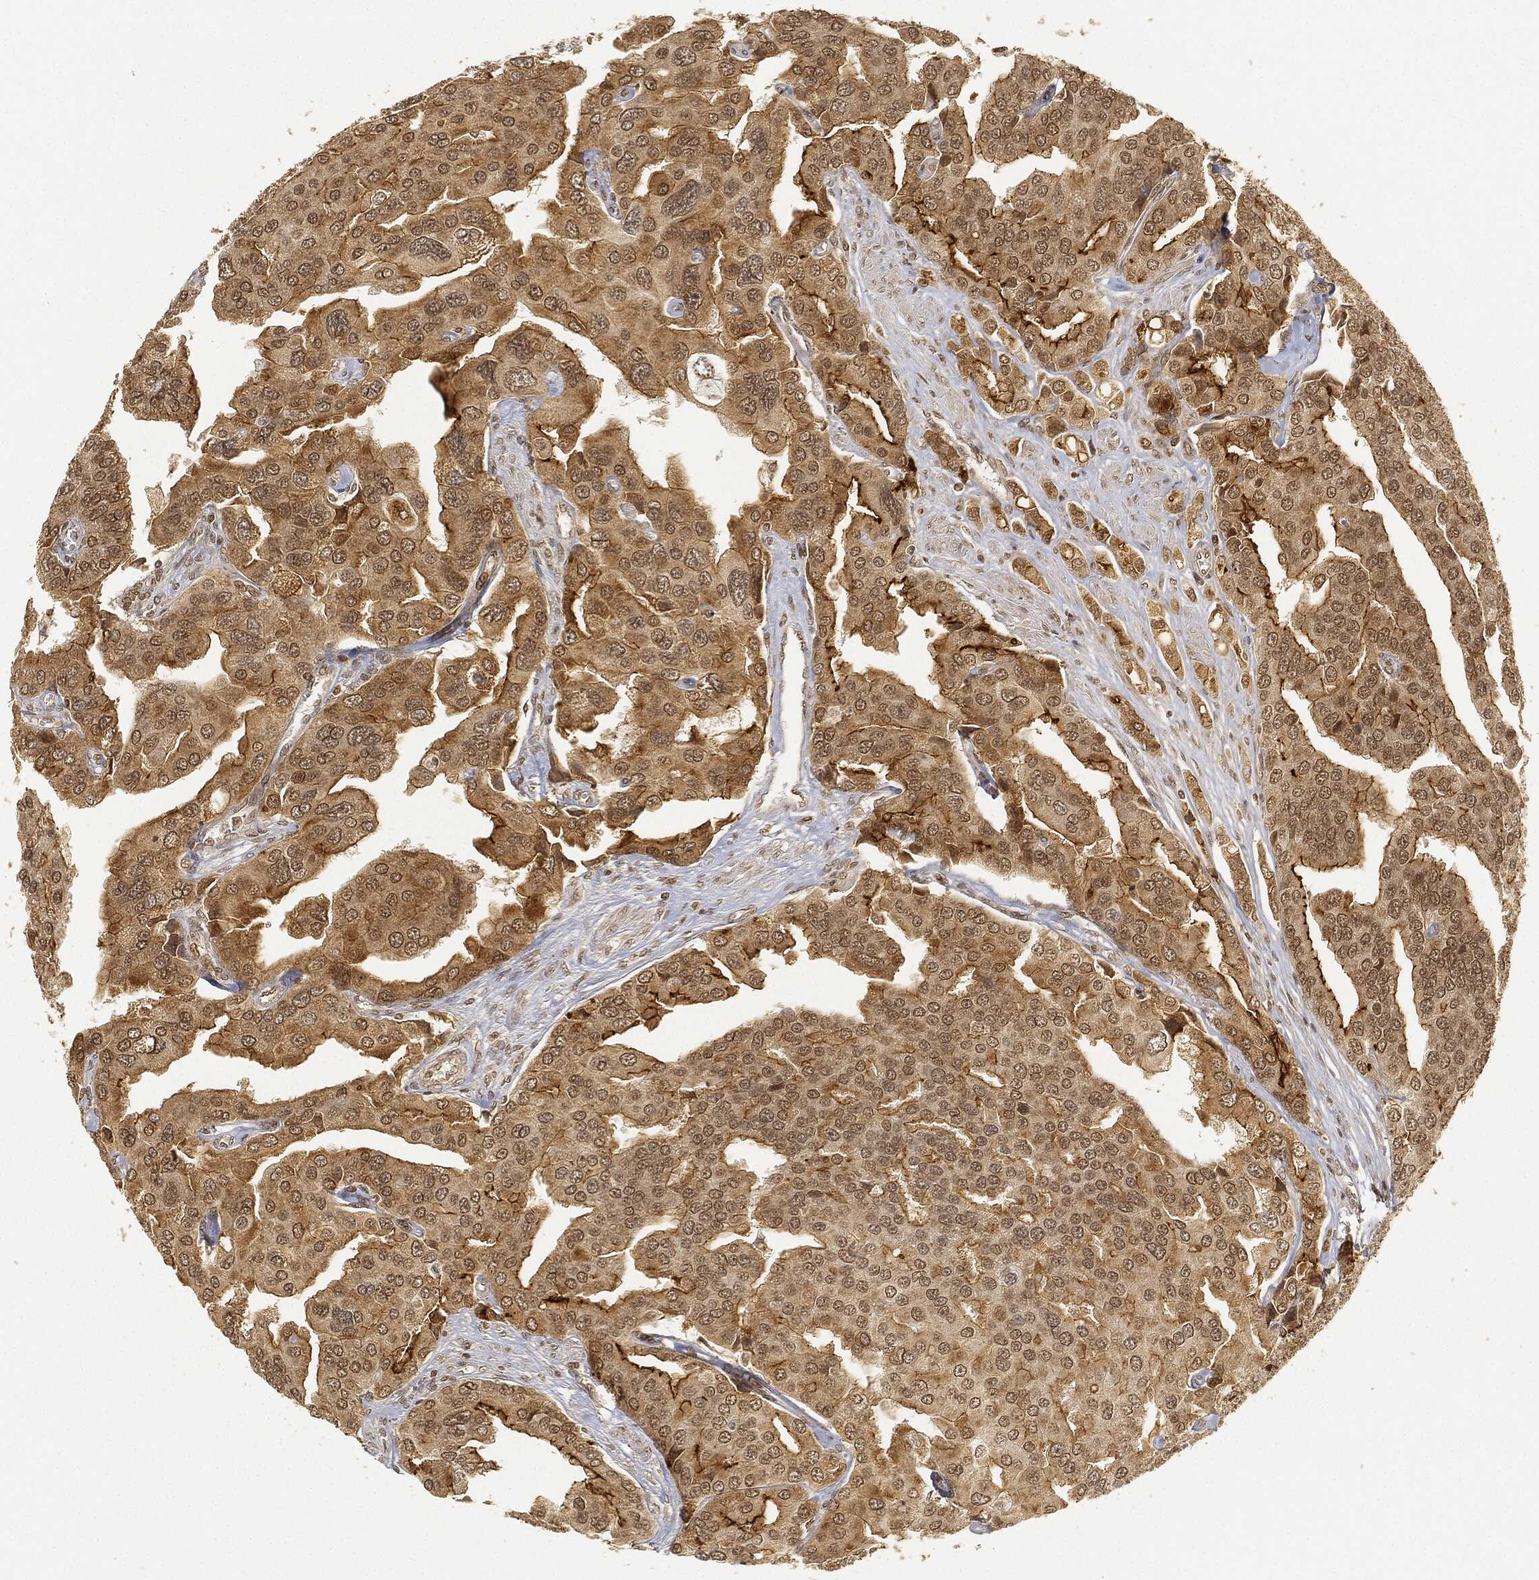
{"staining": {"intensity": "strong", "quantity": "<25%", "location": "cytoplasmic/membranous"}, "tissue": "prostate cancer", "cell_type": "Tumor cells", "image_type": "cancer", "snomed": [{"axis": "morphology", "description": "Adenocarcinoma, NOS"}, {"axis": "topography", "description": "Prostate and seminal vesicle, NOS"}, {"axis": "topography", "description": "Prostate"}], "caption": "Immunohistochemical staining of prostate cancer (adenocarcinoma) reveals medium levels of strong cytoplasmic/membranous protein staining in approximately <25% of tumor cells. (brown staining indicates protein expression, while blue staining denotes nuclei).", "gene": "CIB1", "patient": {"sex": "male", "age": 69}}